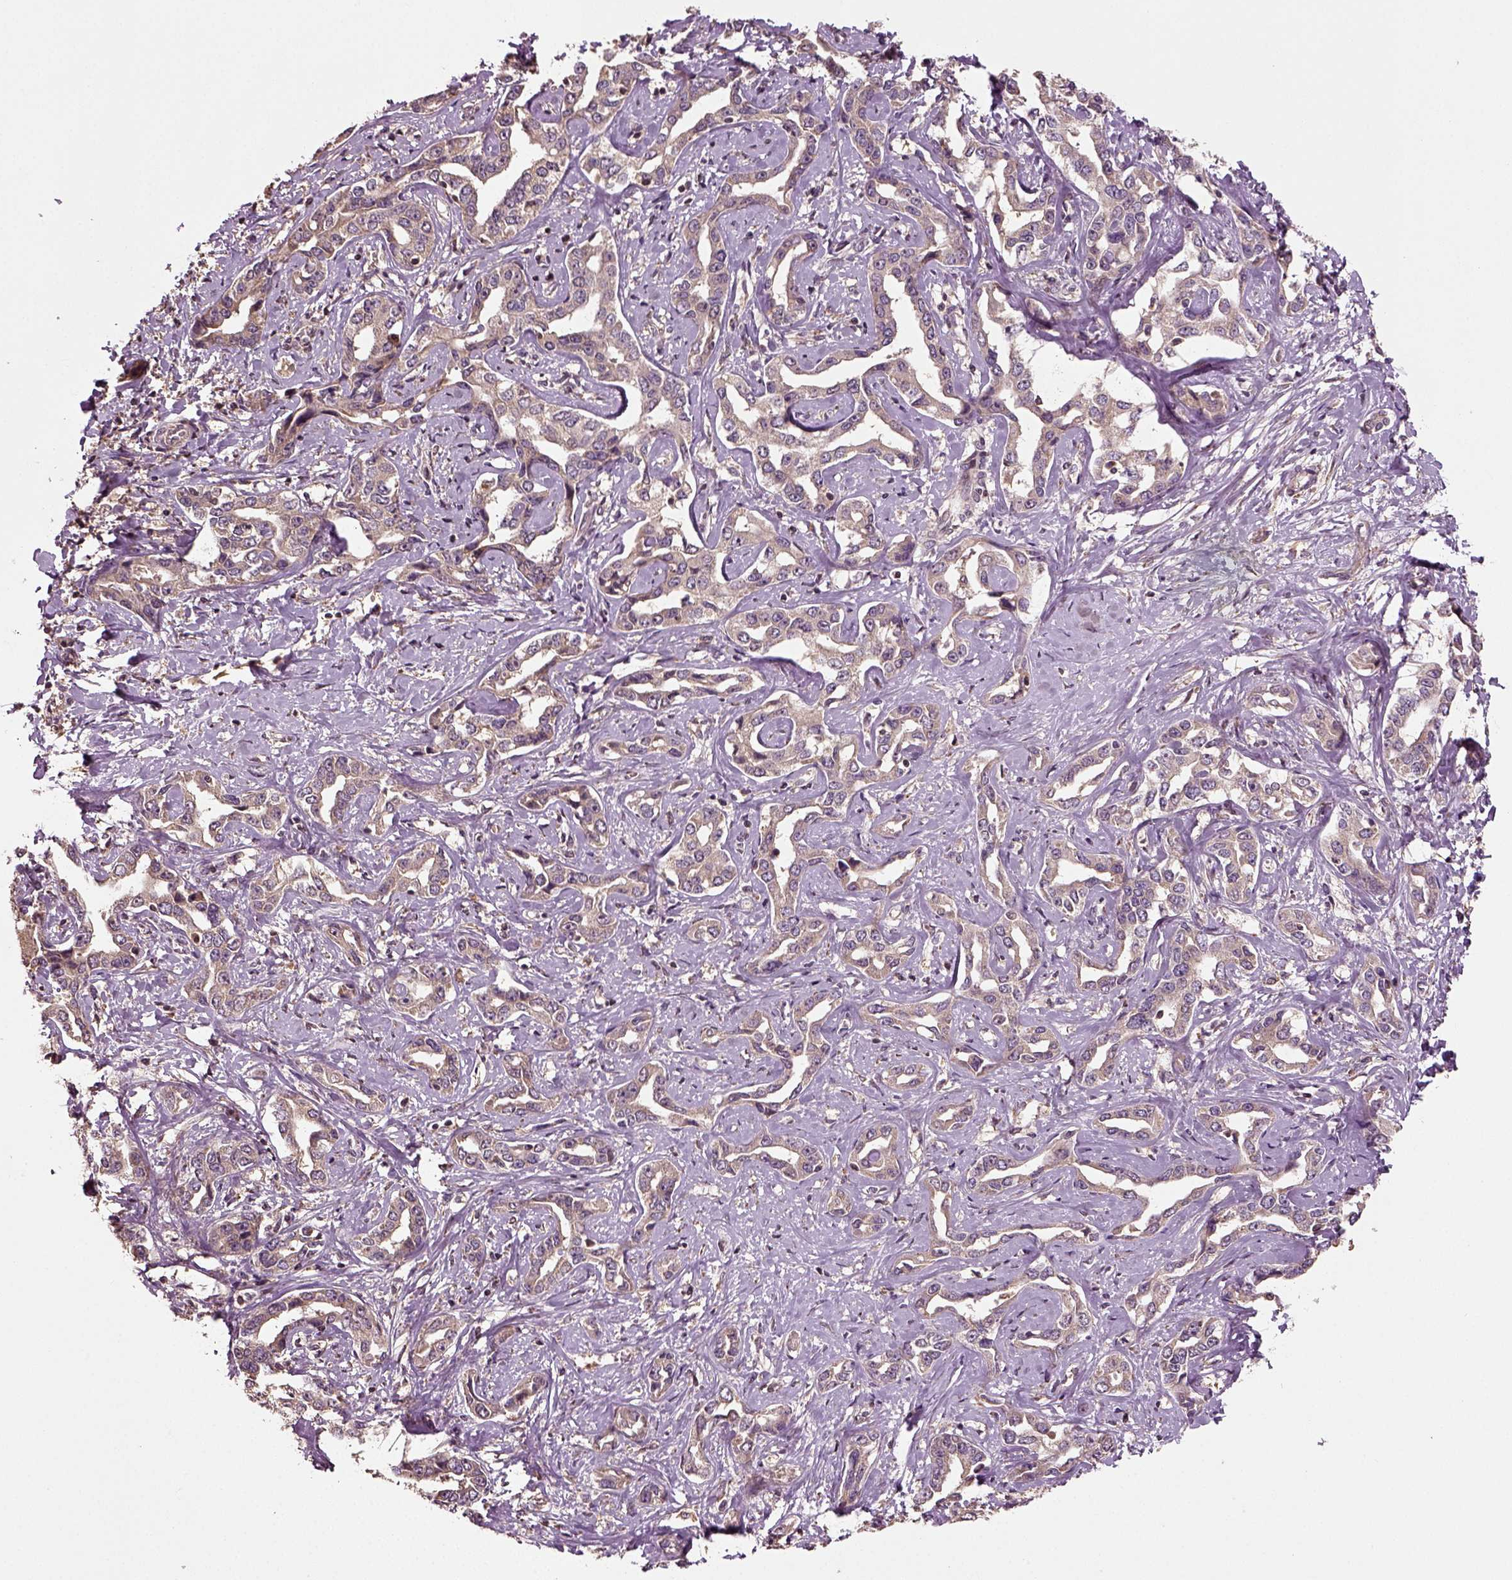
{"staining": {"intensity": "weak", "quantity": ">75%", "location": "cytoplasmic/membranous"}, "tissue": "liver cancer", "cell_type": "Tumor cells", "image_type": "cancer", "snomed": [{"axis": "morphology", "description": "Cholangiocarcinoma"}, {"axis": "topography", "description": "Liver"}], "caption": "A micrograph showing weak cytoplasmic/membranous expression in about >75% of tumor cells in liver cancer, as visualized by brown immunohistochemical staining.", "gene": "ERV3-1", "patient": {"sex": "male", "age": 59}}